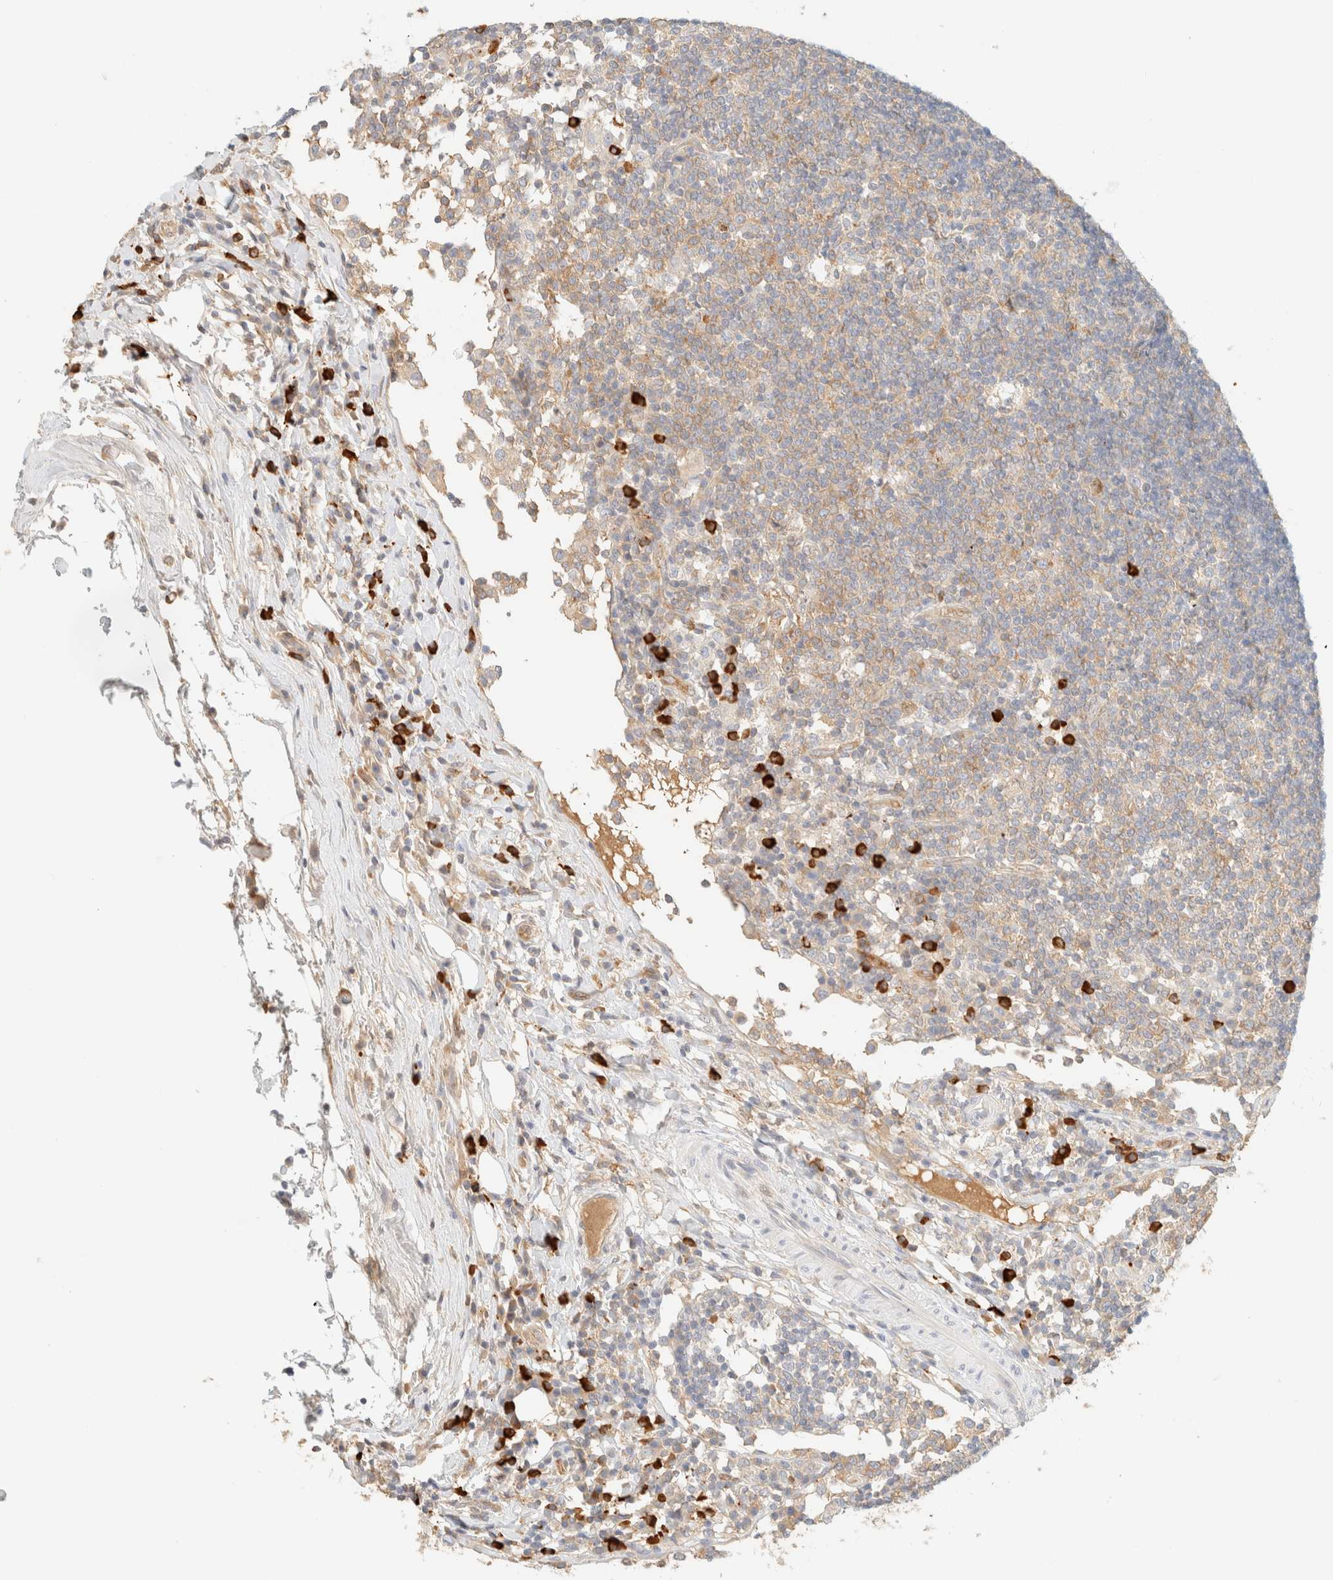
{"staining": {"intensity": "weak", "quantity": ">75%", "location": "cytoplasmic/membranous"}, "tissue": "lymph node", "cell_type": "Germinal center cells", "image_type": "normal", "snomed": [{"axis": "morphology", "description": "Normal tissue, NOS"}, {"axis": "topography", "description": "Lymph node"}], "caption": "Protein staining of normal lymph node displays weak cytoplasmic/membranous expression in approximately >75% of germinal center cells. The protein of interest is stained brown, and the nuclei are stained in blue (DAB (3,3'-diaminobenzidine) IHC with brightfield microscopy, high magnification).", "gene": "FHOD1", "patient": {"sex": "female", "age": 53}}